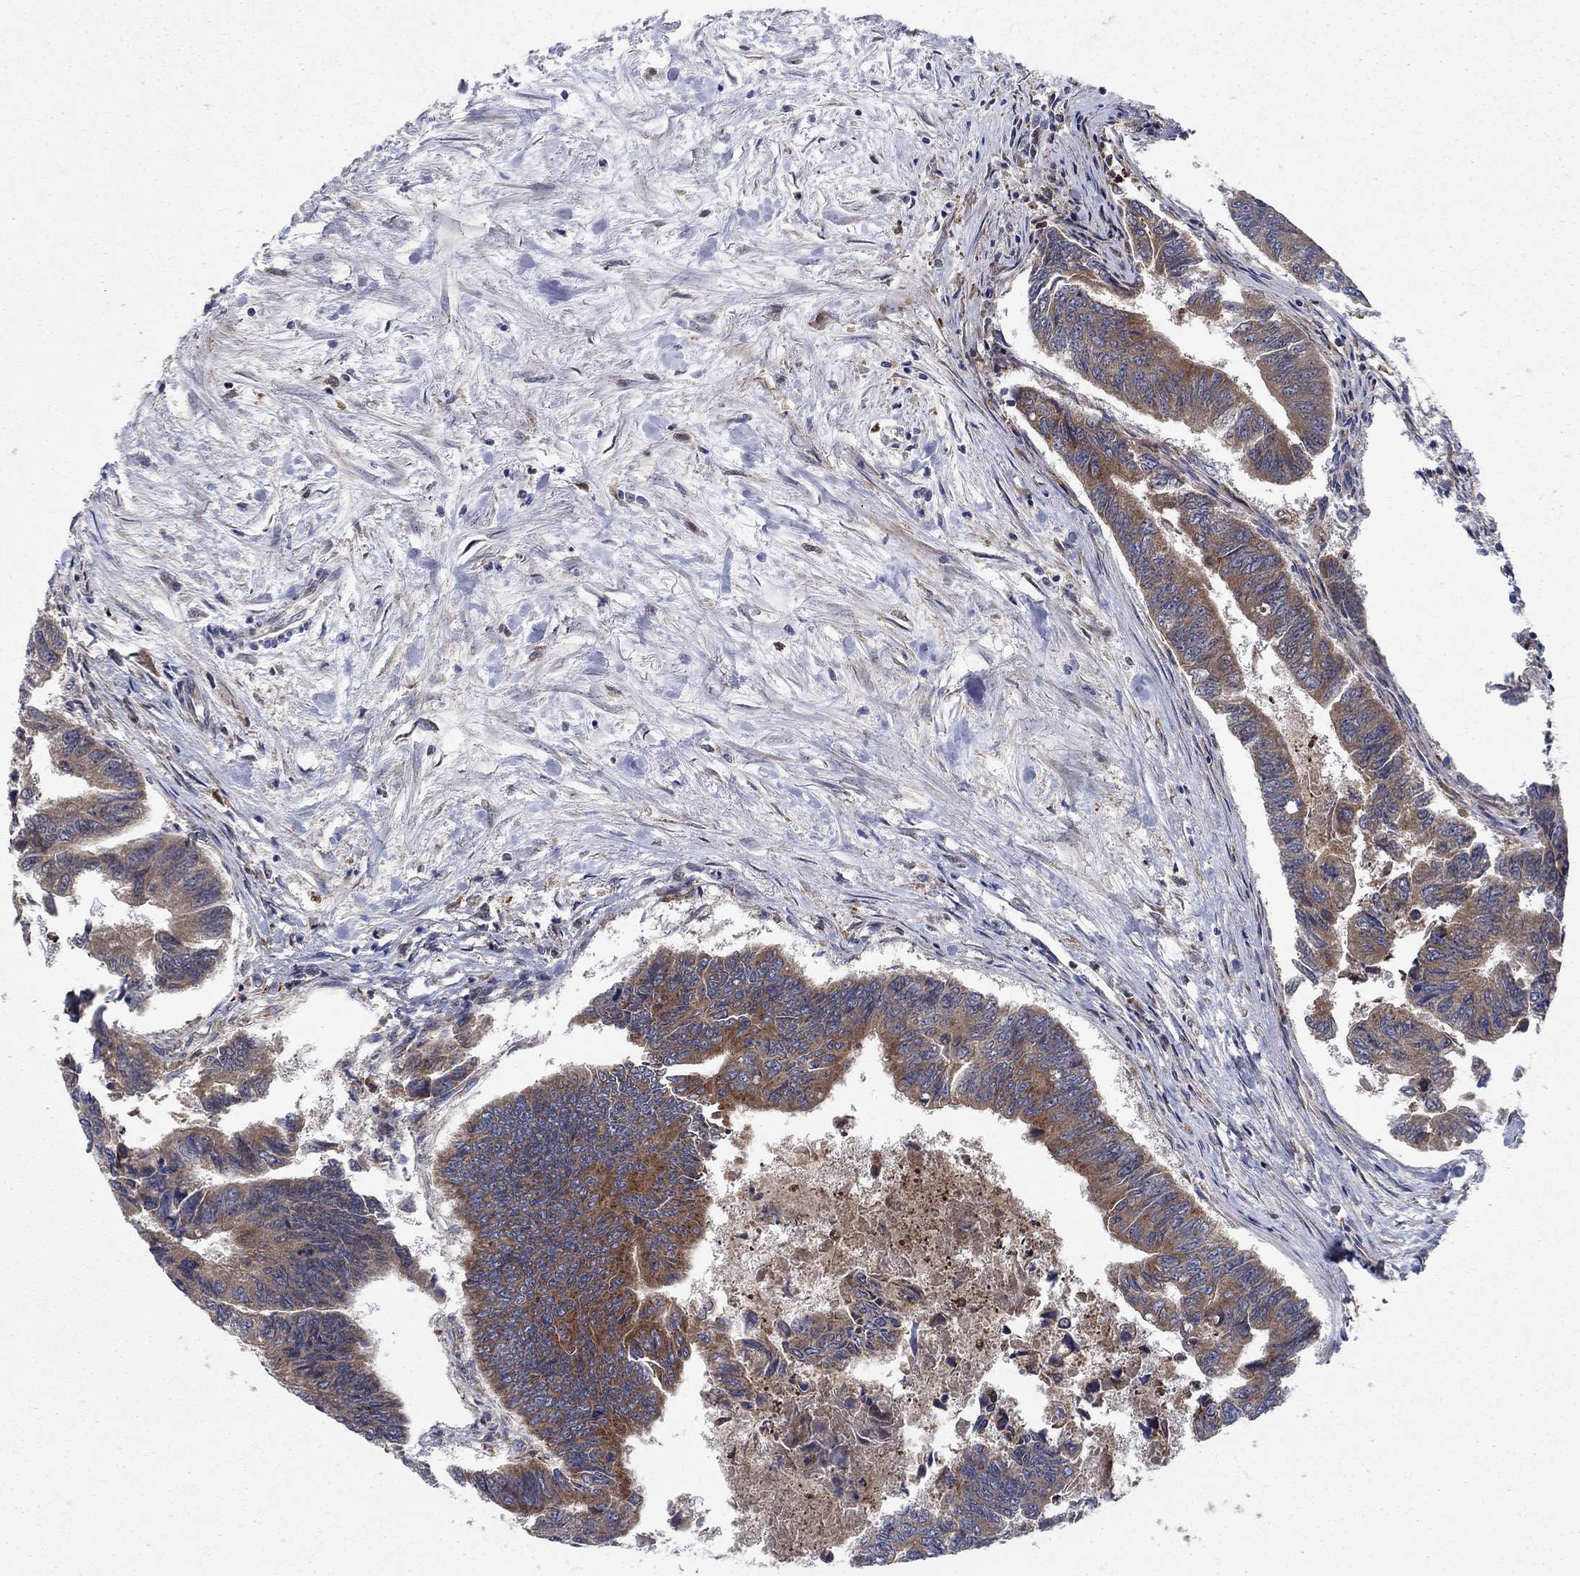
{"staining": {"intensity": "moderate", "quantity": "25%-75%", "location": "cytoplasmic/membranous"}, "tissue": "colorectal cancer", "cell_type": "Tumor cells", "image_type": "cancer", "snomed": [{"axis": "morphology", "description": "Adenocarcinoma, NOS"}, {"axis": "topography", "description": "Colon"}], "caption": "Colorectal adenocarcinoma stained for a protein (brown) displays moderate cytoplasmic/membranous positive staining in about 25%-75% of tumor cells.", "gene": "RNF19B", "patient": {"sex": "female", "age": 65}}